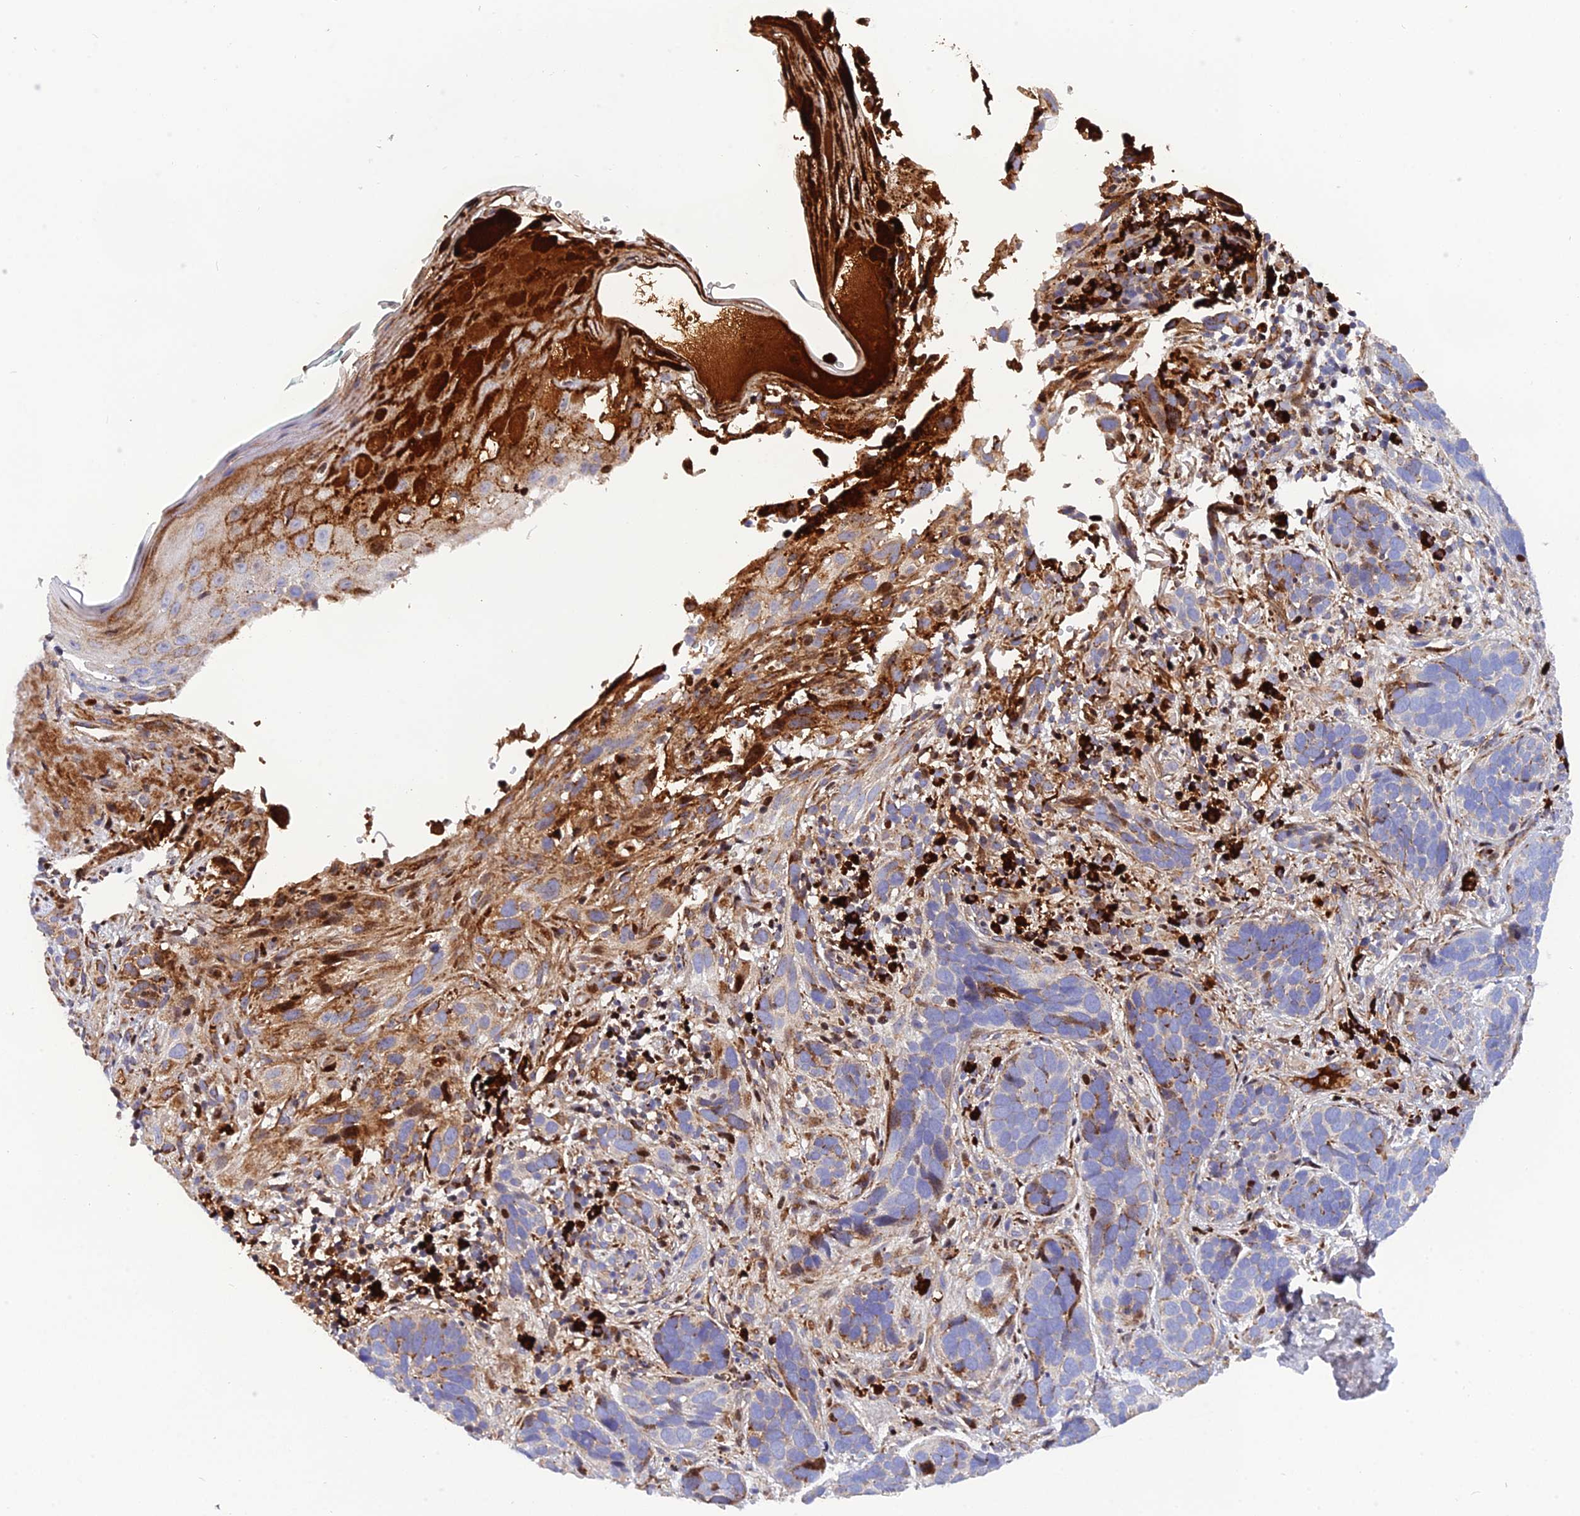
{"staining": {"intensity": "weak", "quantity": "<25%", "location": "cytoplasmic/membranous"}, "tissue": "skin cancer", "cell_type": "Tumor cells", "image_type": "cancer", "snomed": [{"axis": "morphology", "description": "Basal cell carcinoma"}, {"axis": "topography", "description": "Skin"}], "caption": "A micrograph of human skin basal cell carcinoma is negative for staining in tumor cells.", "gene": "CPSF4L", "patient": {"sex": "male", "age": 71}}